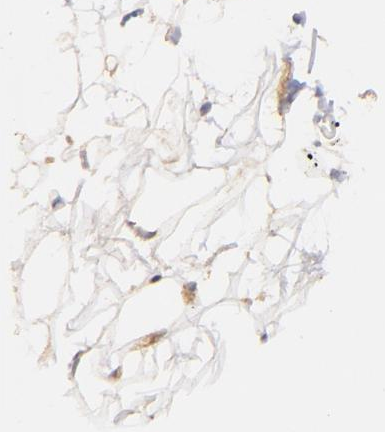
{"staining": {"intensity": "moderate", "quantity": "25%-75%", "location": "cytoplasmic/membranous"}, "tissue": "adipose tissue", "cell_type": "Adipocytes", "image_type": "normal", "snomed": [{"axis": "morphology", "description": "Normal tissue, NOS"}, {"axis": "topography", "description": "Breast"}], "caption": "A photomicrograph of adipose tissue stained for a protein reveals moderate cytoplasmic/membranous brown staining in adipocytes.", "gene": "SRRD", "patient": {"sex": "female", "age": 22}}